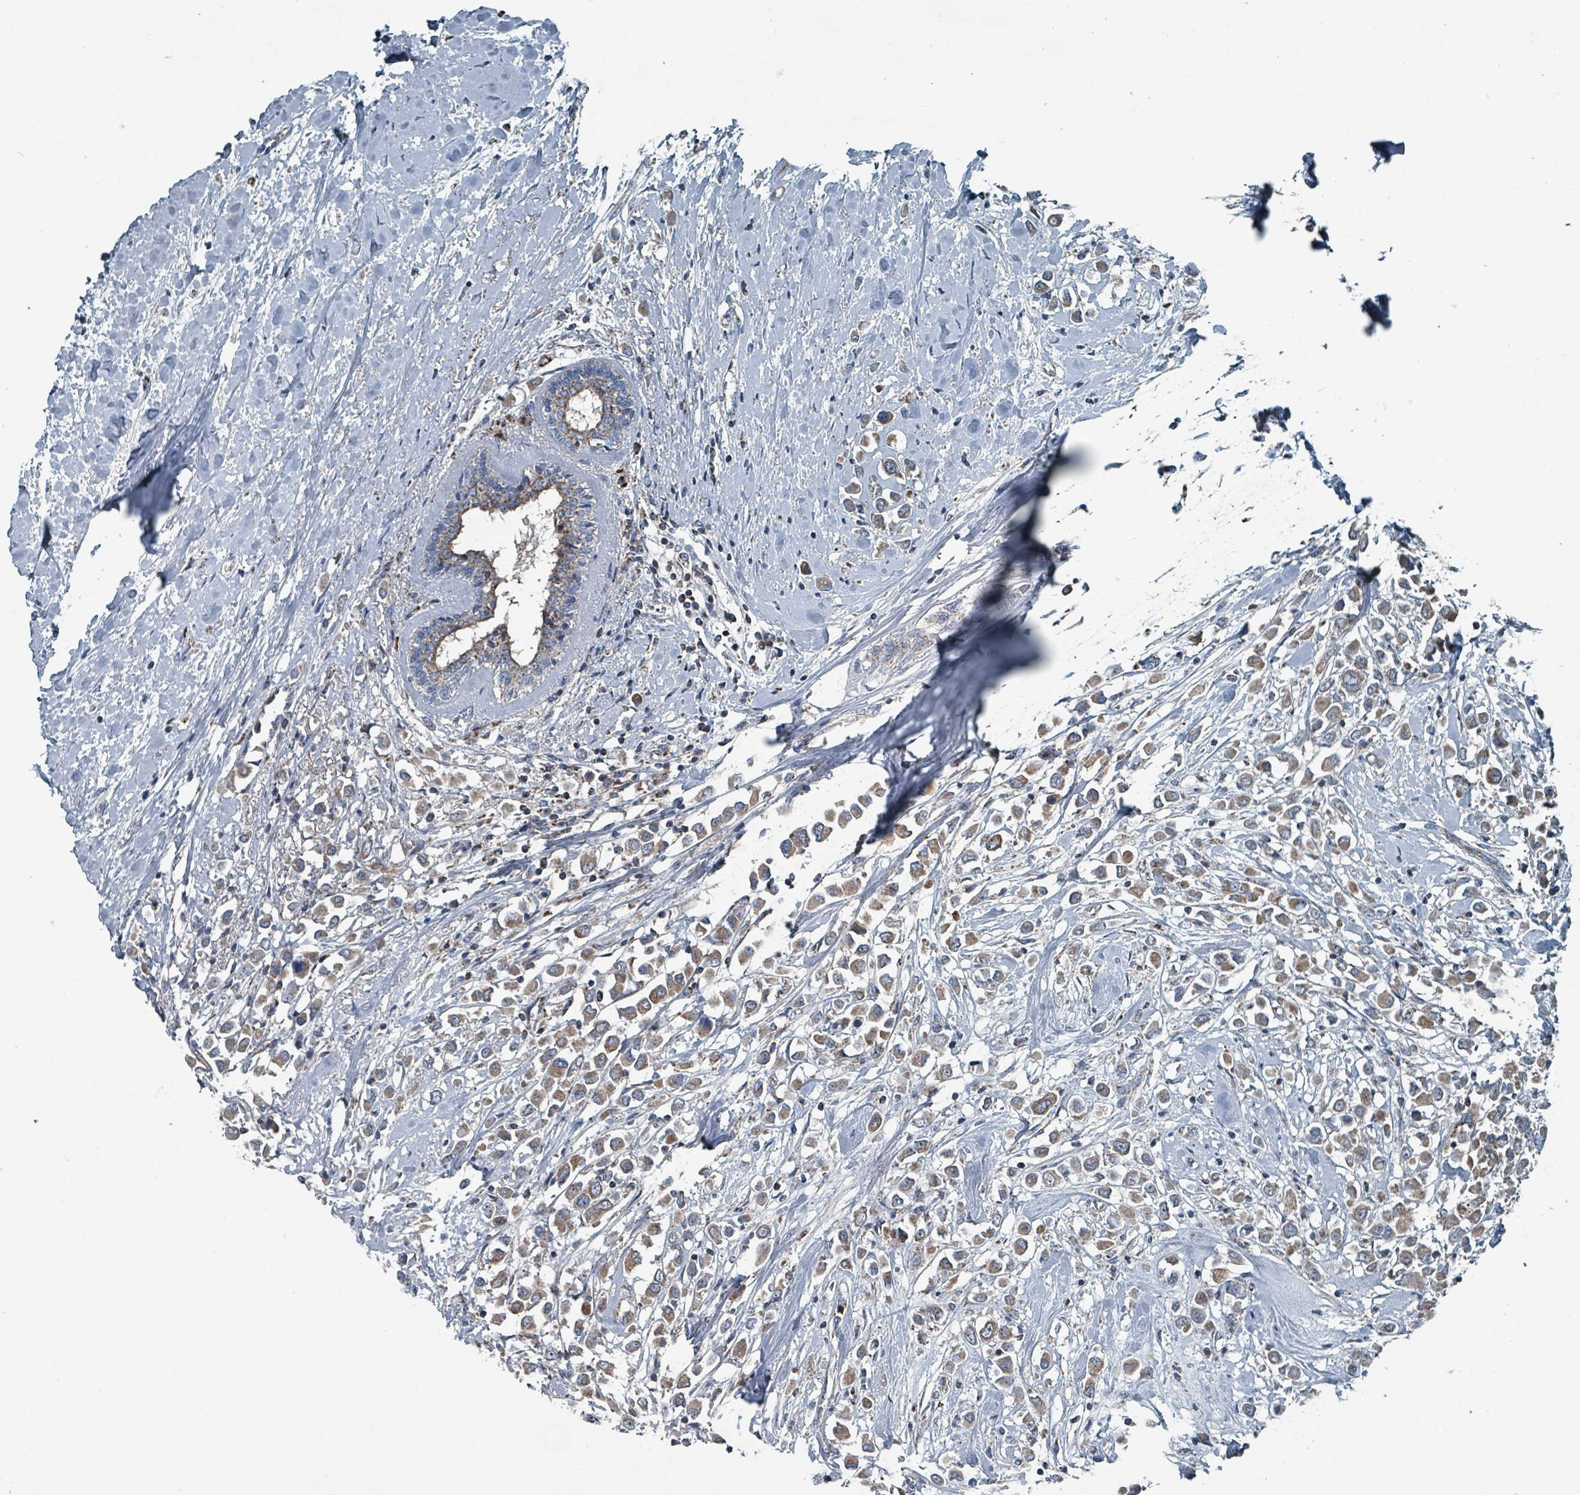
{"staining": {"intensity": "moderate", "quantity": ">75%", "location": "cytoplasmic/membranous"}, "tissue": "breast cancer", "cell_type": "Tumor cells", "image_type": "cancer", "snomed": [{"axis": "morphology", "description": "Duct carcinoma"}, {"axis": "topography", "description": "Breast"}], "caption": "Moderate cytoplasmic/membranous staining for a protein is present in about >75% of tumor cells of invasive ductal carcinoma (breast) using IHC.", "gene": "ABHD18", "patient": {"sex": "female", "age": 87}}